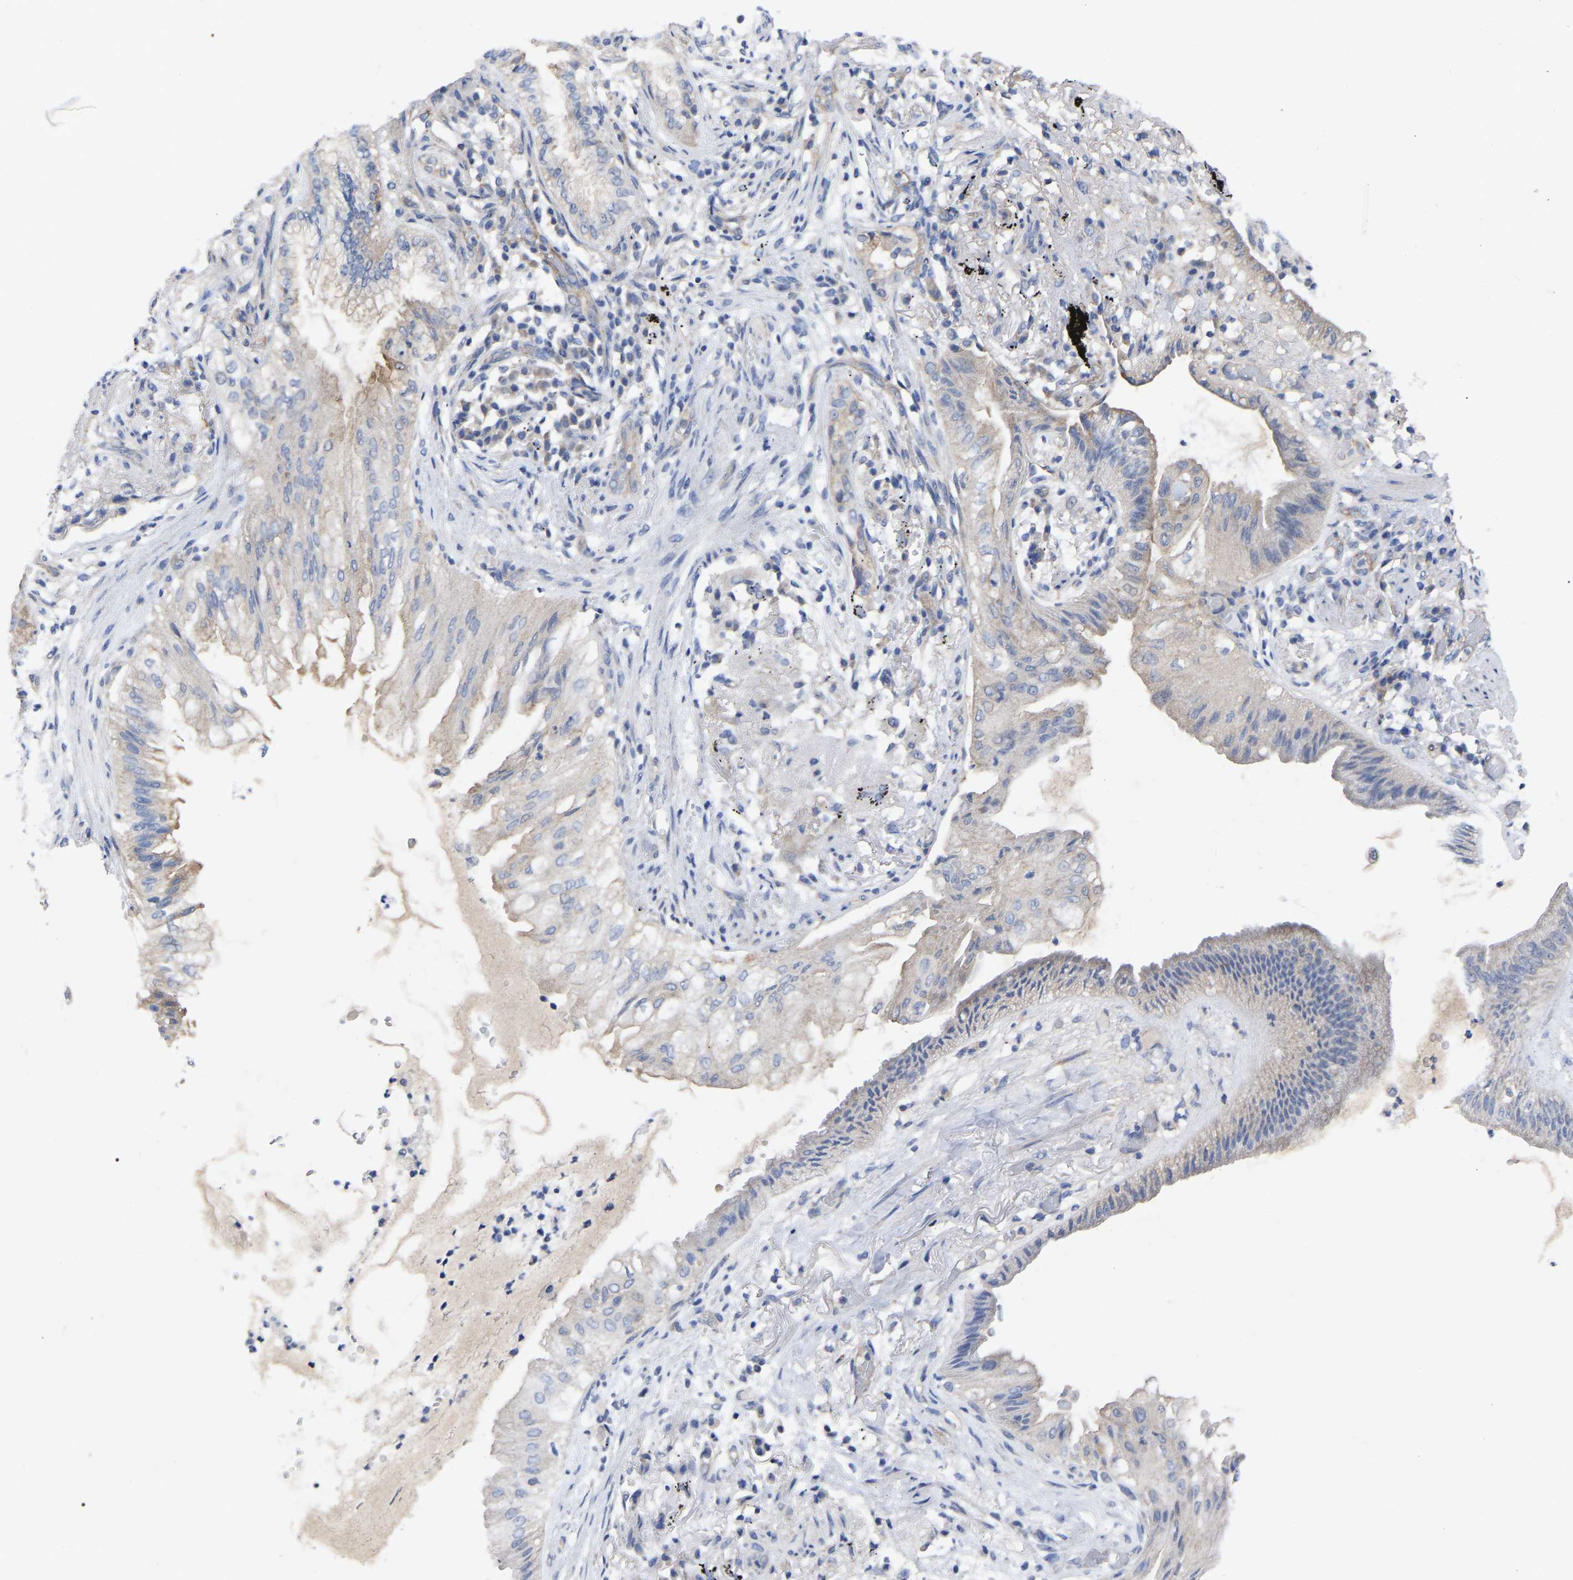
{"staining": {"intensity": "weak", "quantity": "<25%", "location": "cytoplasmic/membranous"}, "tissue": "lung cancer", "cell_type": "Tumor cells", "image_type": "cancer", "snomed": [{"axis": "morphology", "description": "Normal tissue, NOS"}, {"axis": "morphology", "description": "Adenocarcinoma, NOS"}, {"axis": "topography", "description": "Bronchus"}, {"axis": "topography", "description": "Lung"}], "caption": "Protein analysis of lung adenocarcinoma displays no significant expression in tumor cells. (DAB (3,3'-diaminobenzidine) immunohistochemistry, high magnification).", "gene": "TCP1", "patient": {"sex": "female", "age": 70}}